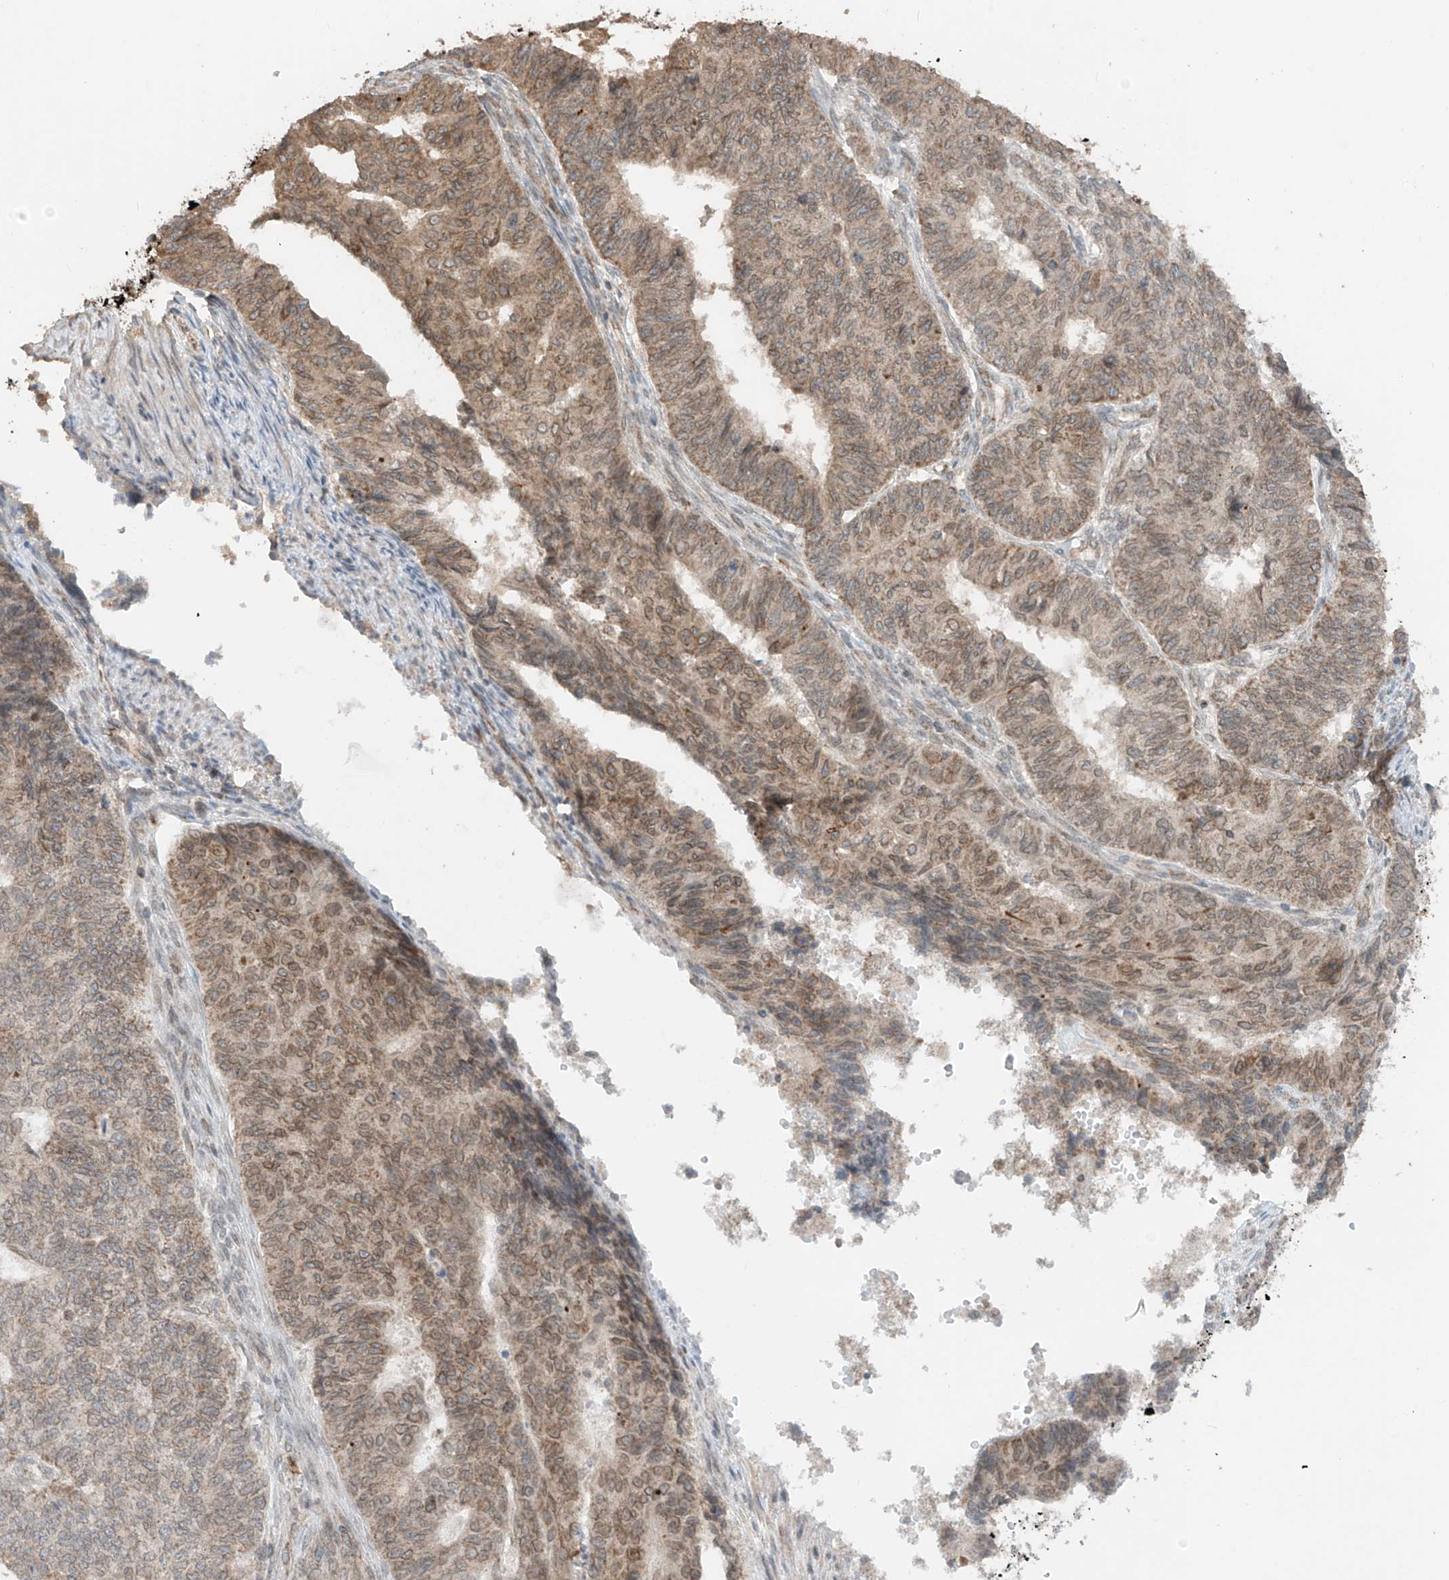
{"staining": {"intensity": "moderate", "quantity": "25%-75%", "location": "cytoplasmic/membranous,nuclear"}, "tissue": "endometrial cancer", "cell_type": "Tumor cells", "image_type": "cancer", "snomed": [{"axis": "morphology", "description": "Adenocarcinoma, NOS"}, {"axis": "topography", "description": "Endometrium"}], "caption": "Brown immunohistochemical staining in human endometrial cancer reveals moderate cytoplasmic/membranous and nuclear expression in approximately 25%-75% of tumor cells.", "gene": "AHCTF1", "patient": {"sex": "female", "age": 32}}